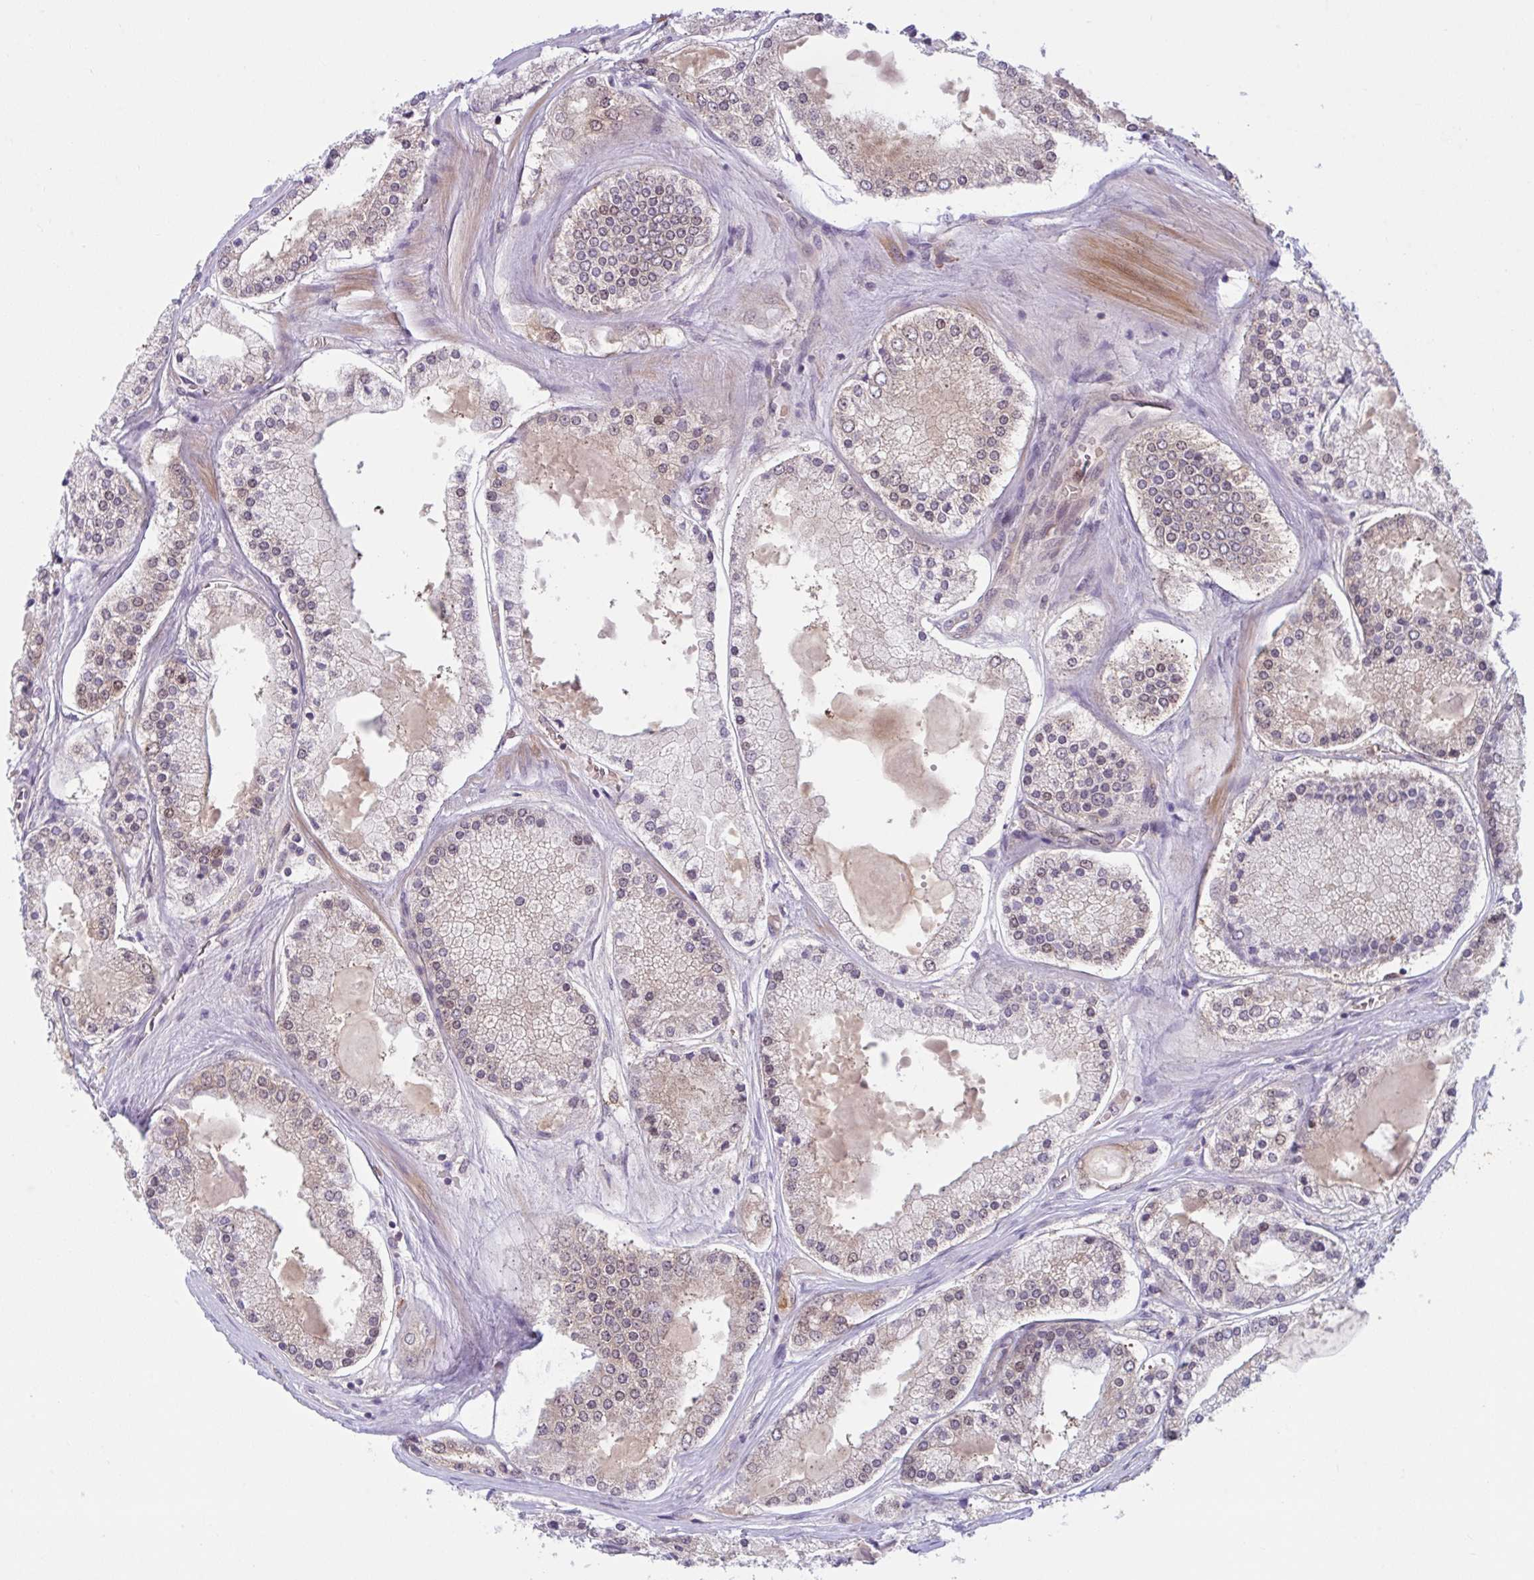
{"staining": {"intensity": "moderate", "quantity": "25%-75%", "location": "cytoplasmic/membranous,nuclear"}, "tissue": "prostate cancer", "cell_type": "Tumor cells", "image_type": "cancer", "snomed": [{"axis": "morphology", "description": "Adenocarcinoma, High grade"}, {"axis": "topography", "description": "Prostate"}], "caption": "Immunohistochemical staining of prostate cancer (adenocarcinoma (high-grade)) shows moderate cytoplasmic/membranous and nuclear protein positivity in about 25%-75% of tumor cells.", "gene": "HMBS", "patient": {"sex": "male", "age": 67}}